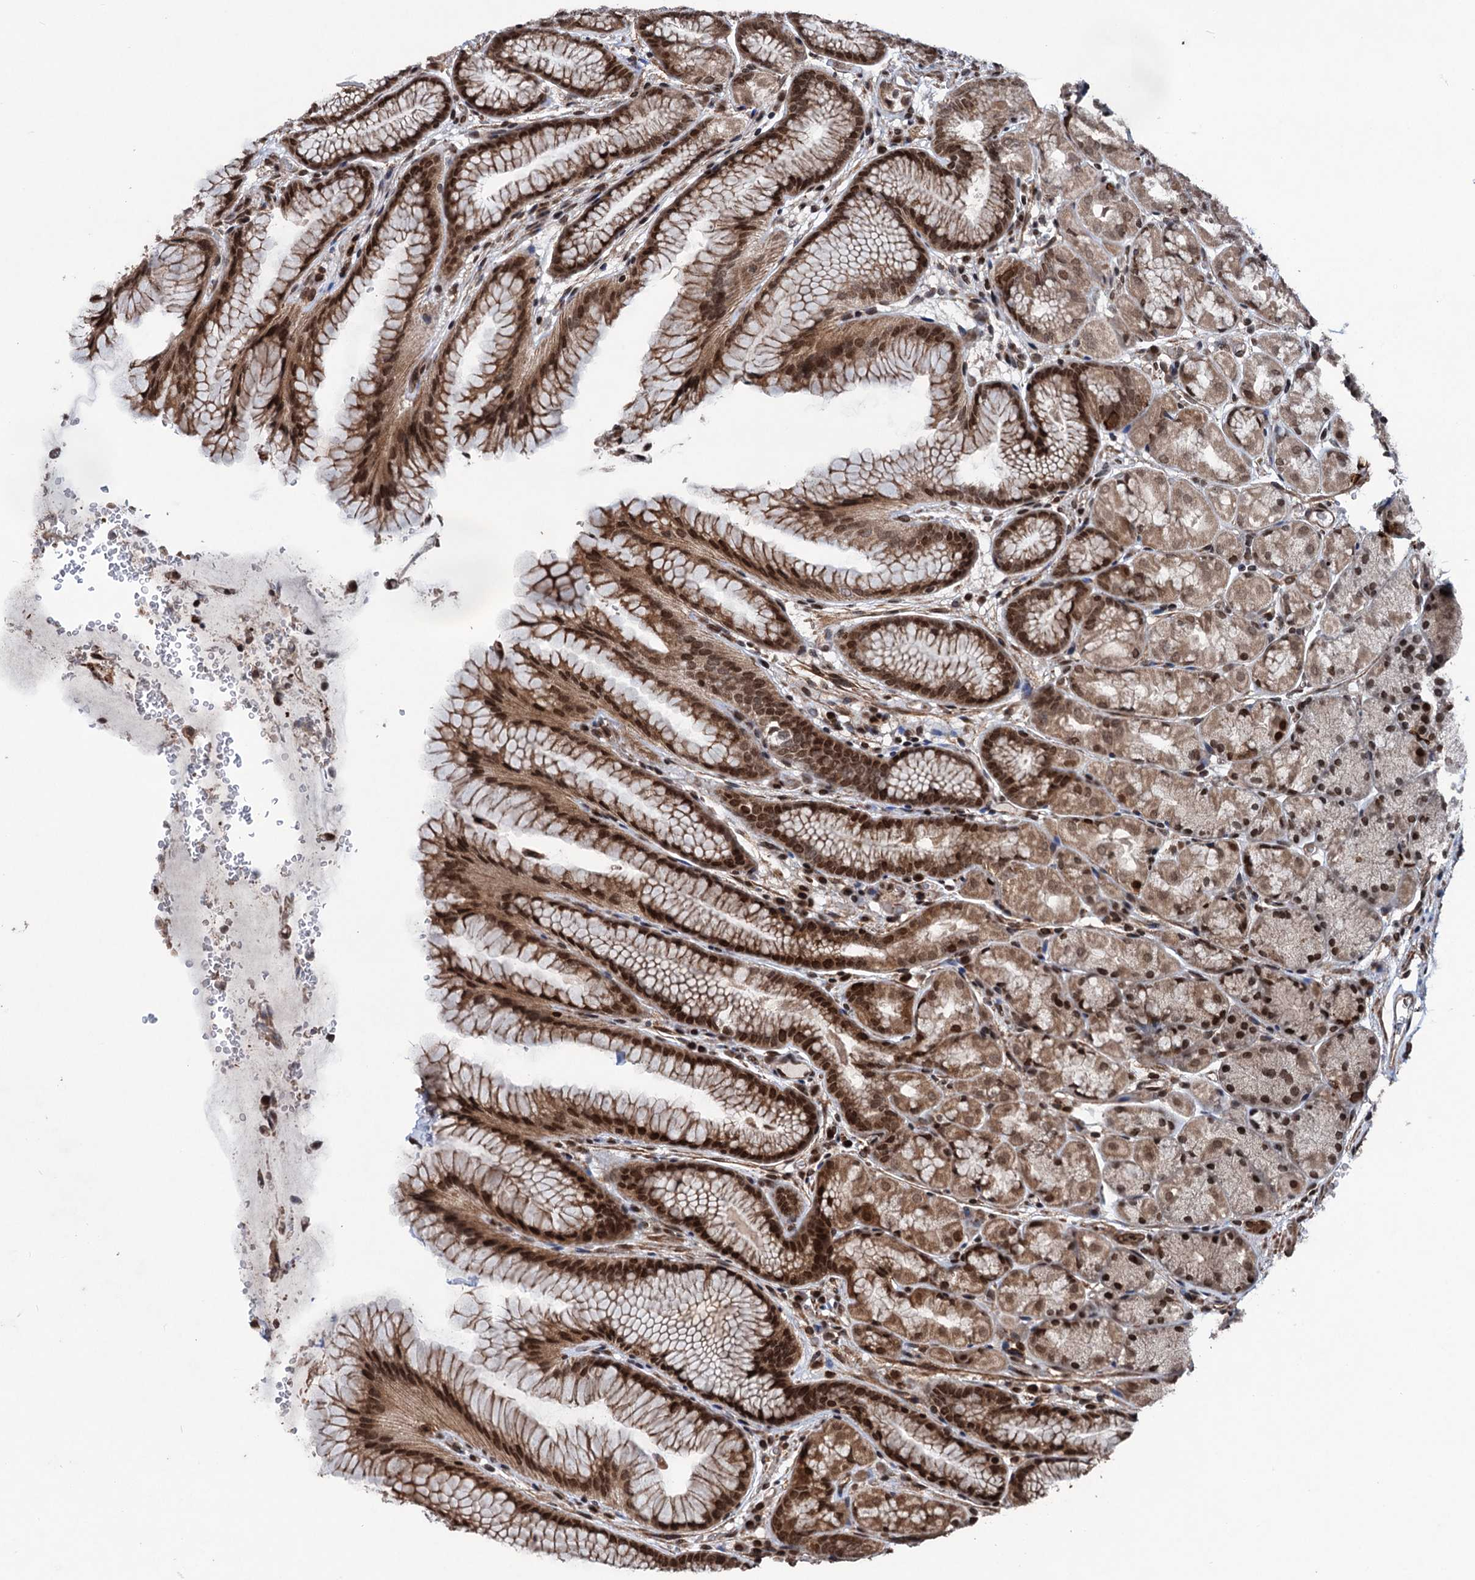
{"staining": {"intensity": "strong", "quantity": ">75%", "location": "cytoplasmic/membranous,nuclear"}, "tissue": "stomach", "cell_type": "Glandular cells", "image_type": "normal", "snomed": [{"axis": "morphology", "description": "Normal tissue, NOS"}, {"axis": "topography", "description": "Stomach"}], "caption": "Brown immunohistochemical staining in benign stomach displays strong cytoplasmic/membranous,nuclear staining in approximately >75% of glandular cells.", "gene": "EYA4", "patient": {"sex": "male", "age": 63}}